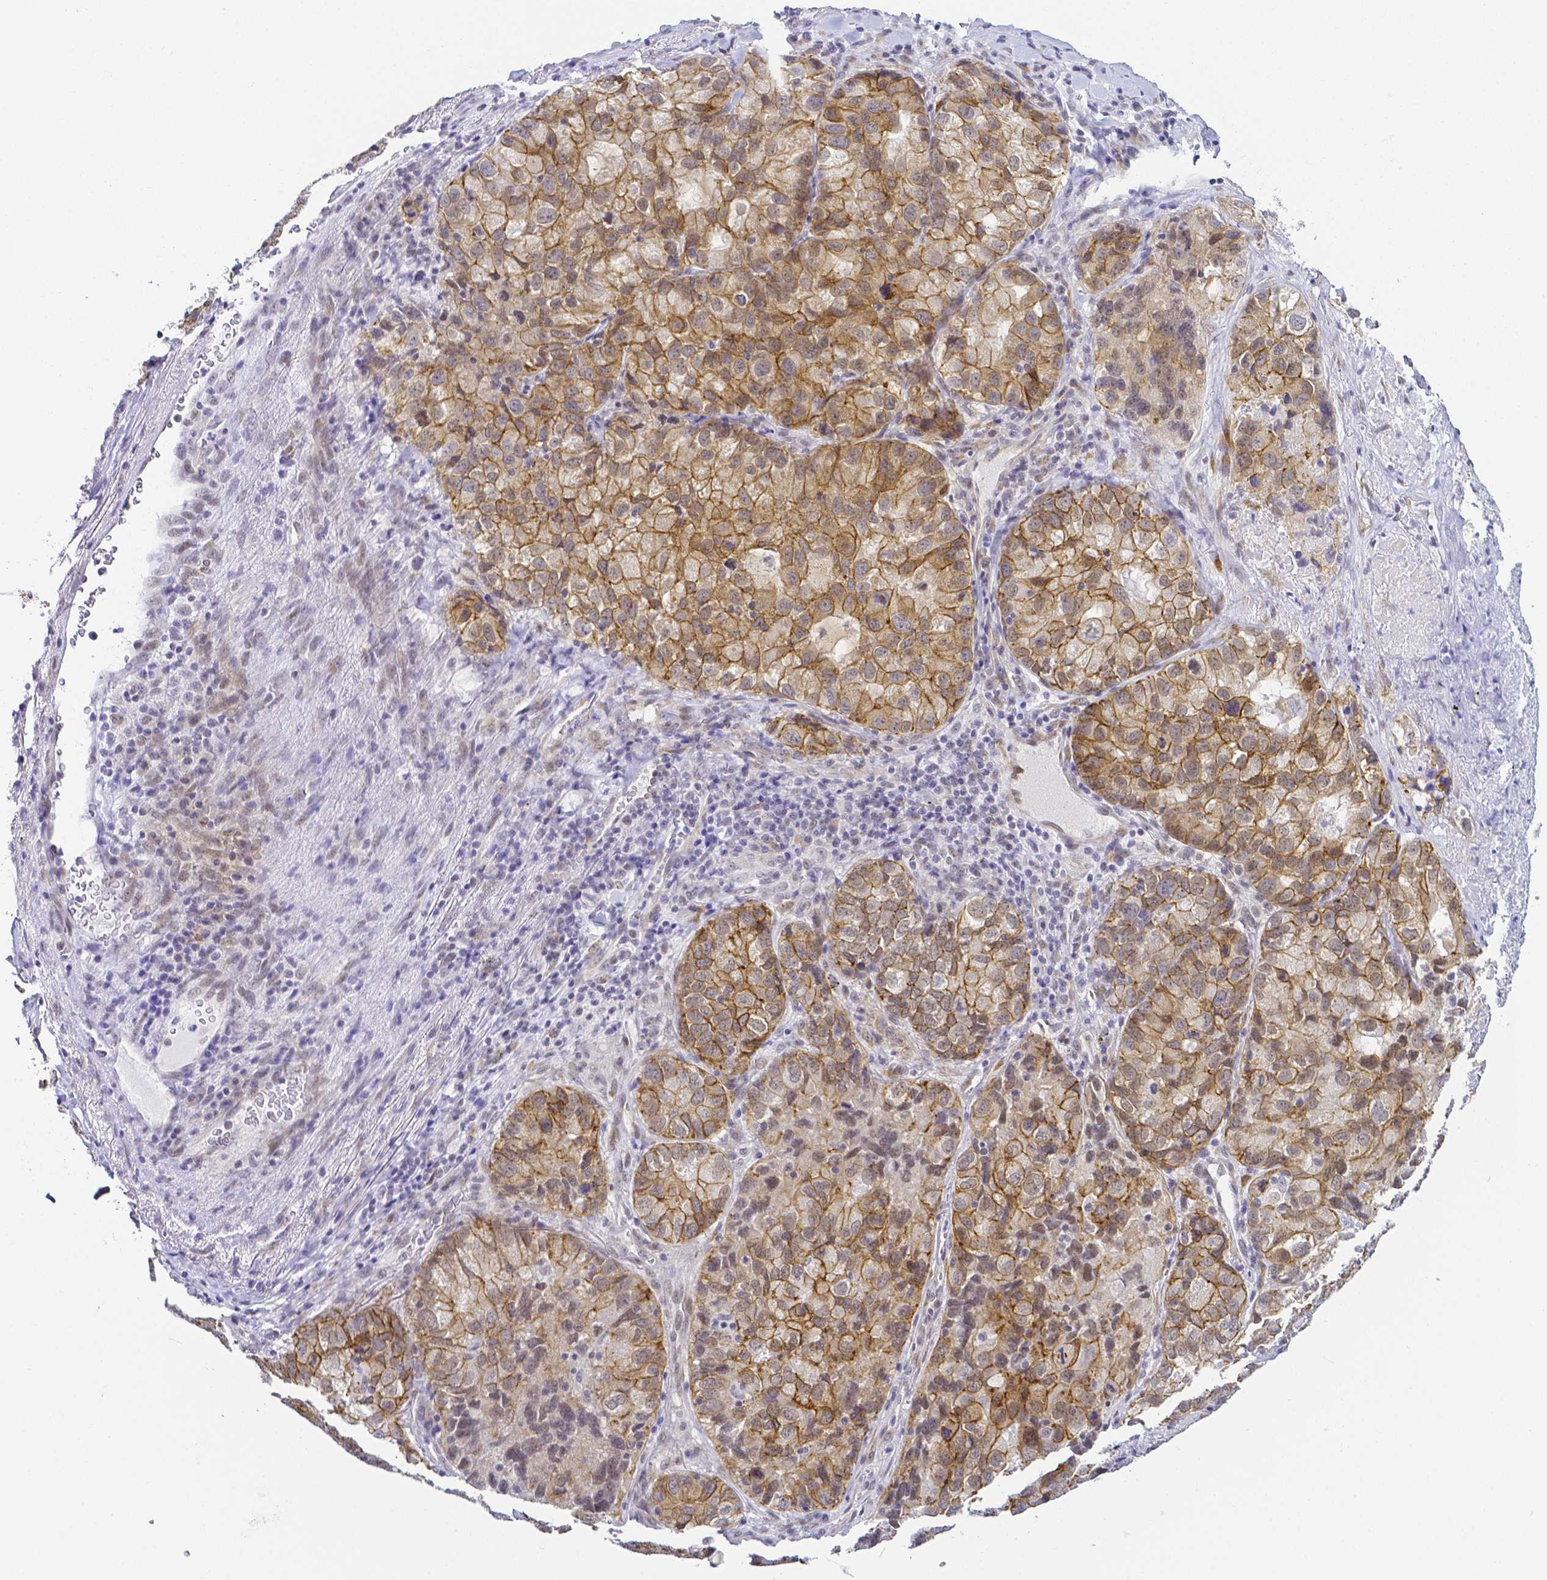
{"staining": {"intensity": "moderate", "quantity": ">75%", "location": "cytoplasmic/membranous"}, "tissue": "lung cancer", "cell_type": "Tumor cells", "image_type": "cancer", "snomed": [{"axis": "morphology", "description": "Normal morphology"}, {"axis": "morphology", "description": "Adenocarcinoma, NOS"}, {"axis": "topography", "description": "Lymph node"}, {"axis": "topography", "description": "Lung"}], "caption": "IHC photomicrograph of neoplastic tissue: lung cancer stained using immunohistochemistry reveals medium levels of moderate protein expression localized specifically in the cytoplasmic/membranous of tumor cells, appearing as a cytoplasmic/membranous brown color.", "gene": "FAM83G", "patient": {"sex": "female", "age": 51}}